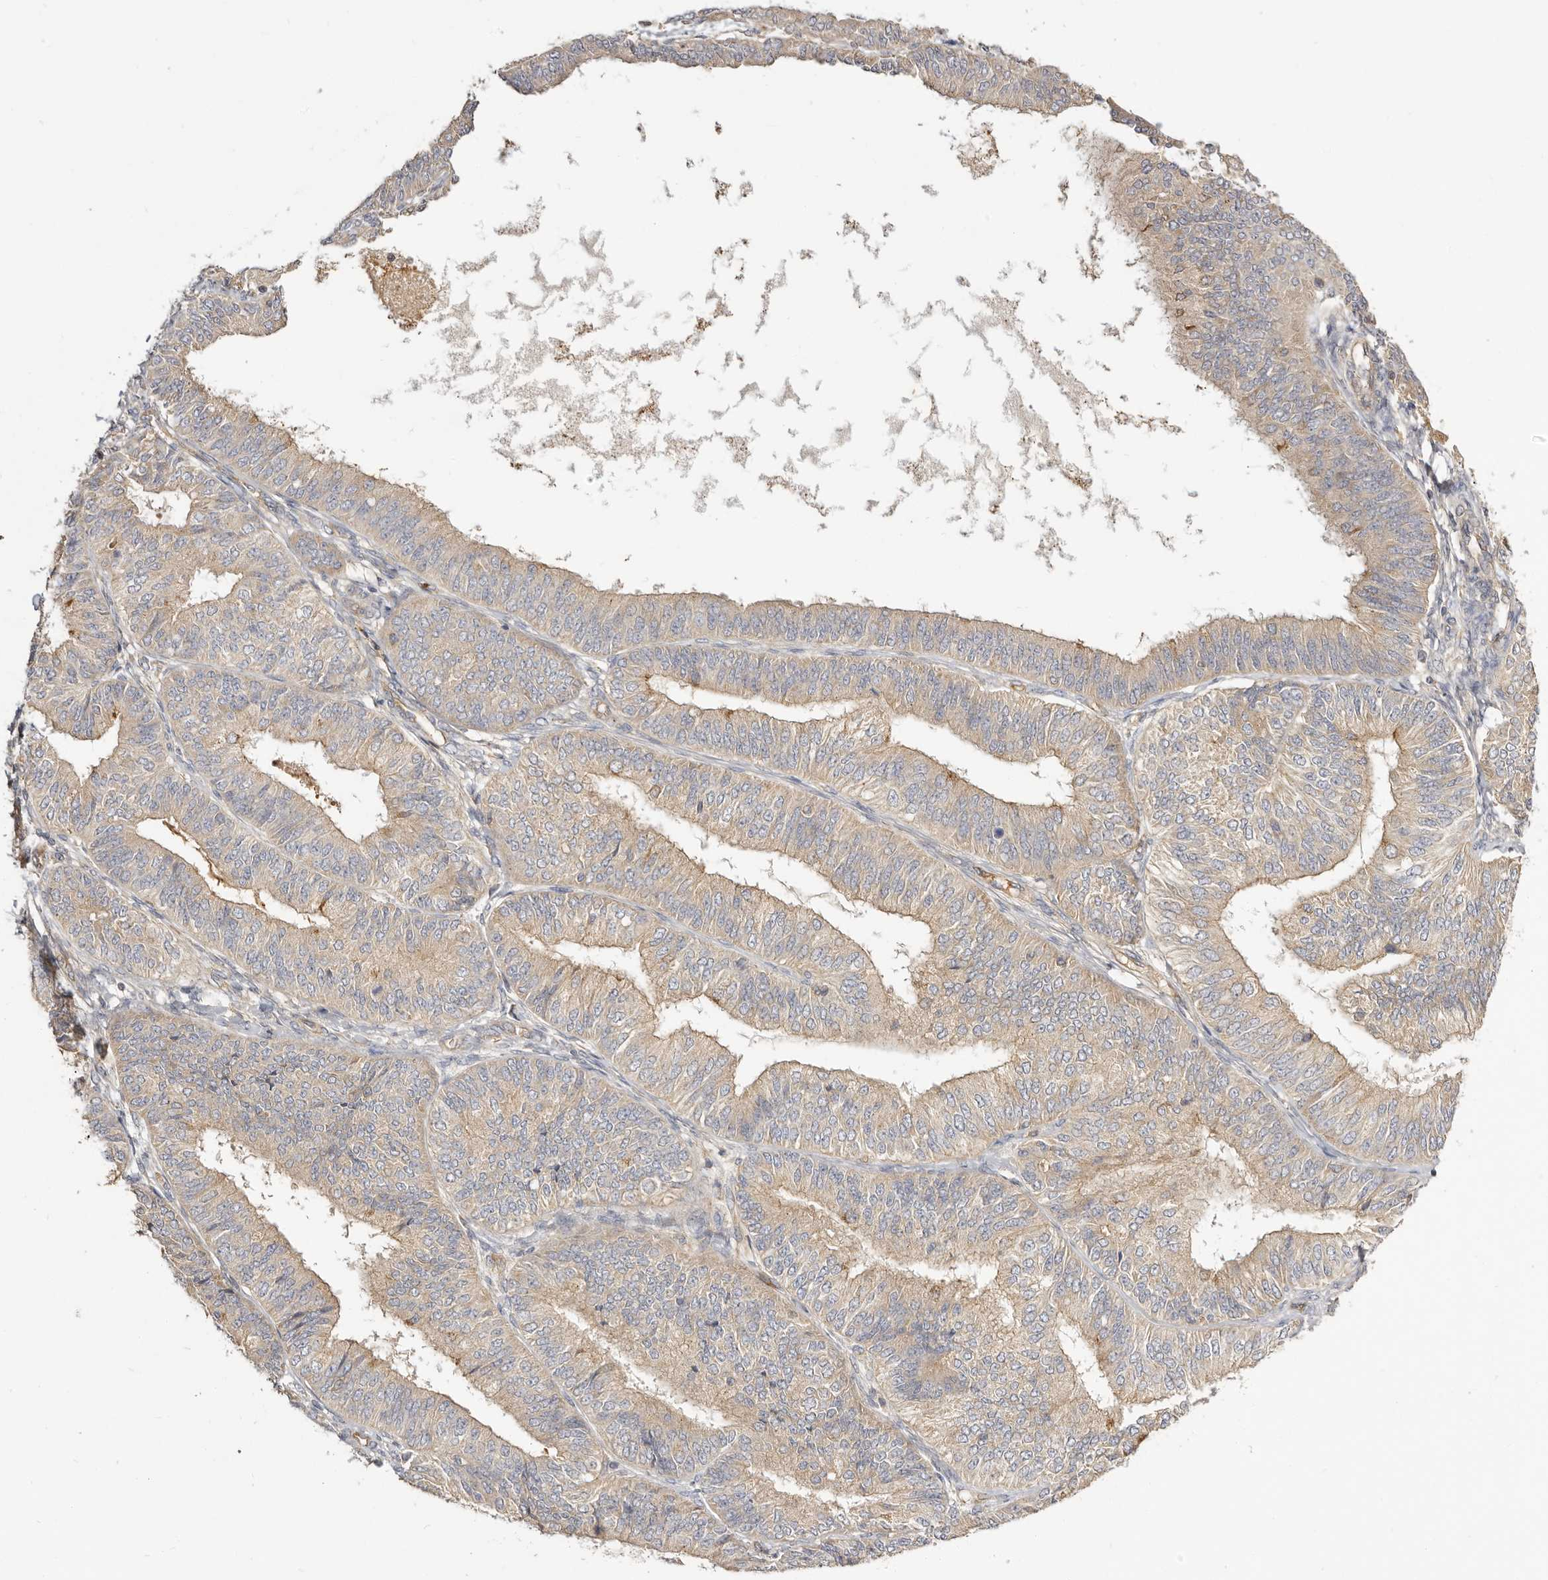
{"staining": {"intensity": "weak", "quantity": ">75%", "location": "cytoplasmic/membranous"}, "tissue": "endometrial cancer", "cell_type": "Tumor cells", "image_type": "cancer", "snomed": [{"axis": "morphology", "description": "Adenocarcinoma, NOS"}, {"axis": "topography", "description": "Endometrium"}], "caption": "This is a photomicrograph of IHC staining of endometrial cancer, which shows weak expression in the cytoplasmic/membranous of tumor cells.", "gene": "ADAMTS9", "patient": {"sex": "female", "age": 58}}